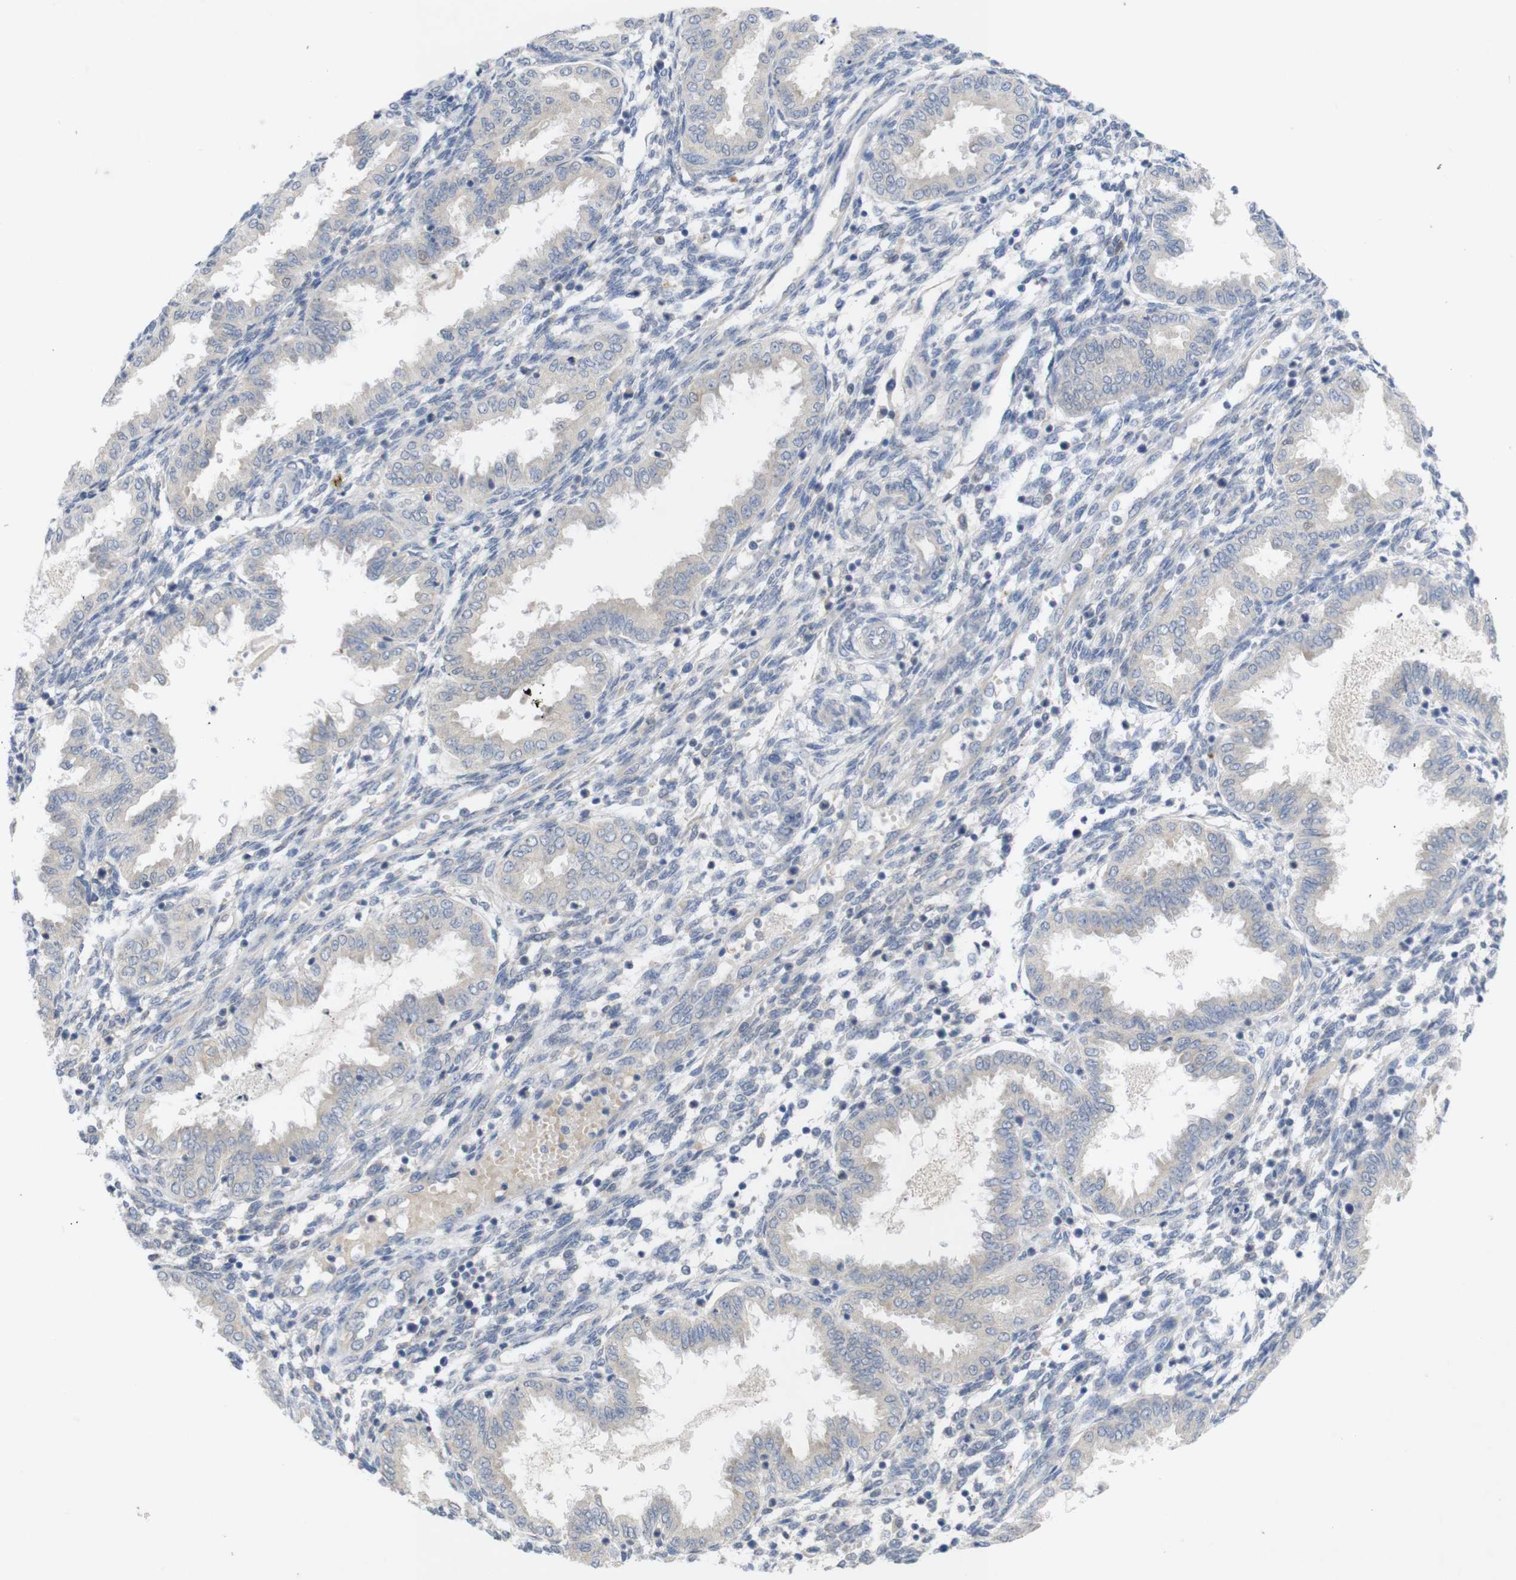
{"staining": {"intensity": "negative", "quantity": "none", "location": "none"}, "tissue": "endometrium", "cell_type": "Cells in endometrial stroma", "image_type": "normal", "snomed": [{"axis": "morphology", "description": "Normal tissue, NOS"}, {"axis": "topography", "description": "Endometrium"}], "caption": "Micrograph shows no significant protein positivity in cells in endometrial stroma of normal endometrium. (Brightfield microscopy of DAB (3,3'-diaminobenzidine) immunohistochemistry (IHC) at high magnification).", "gene": "BCAR3", "patient": {"sex": "female", "age": 33}}